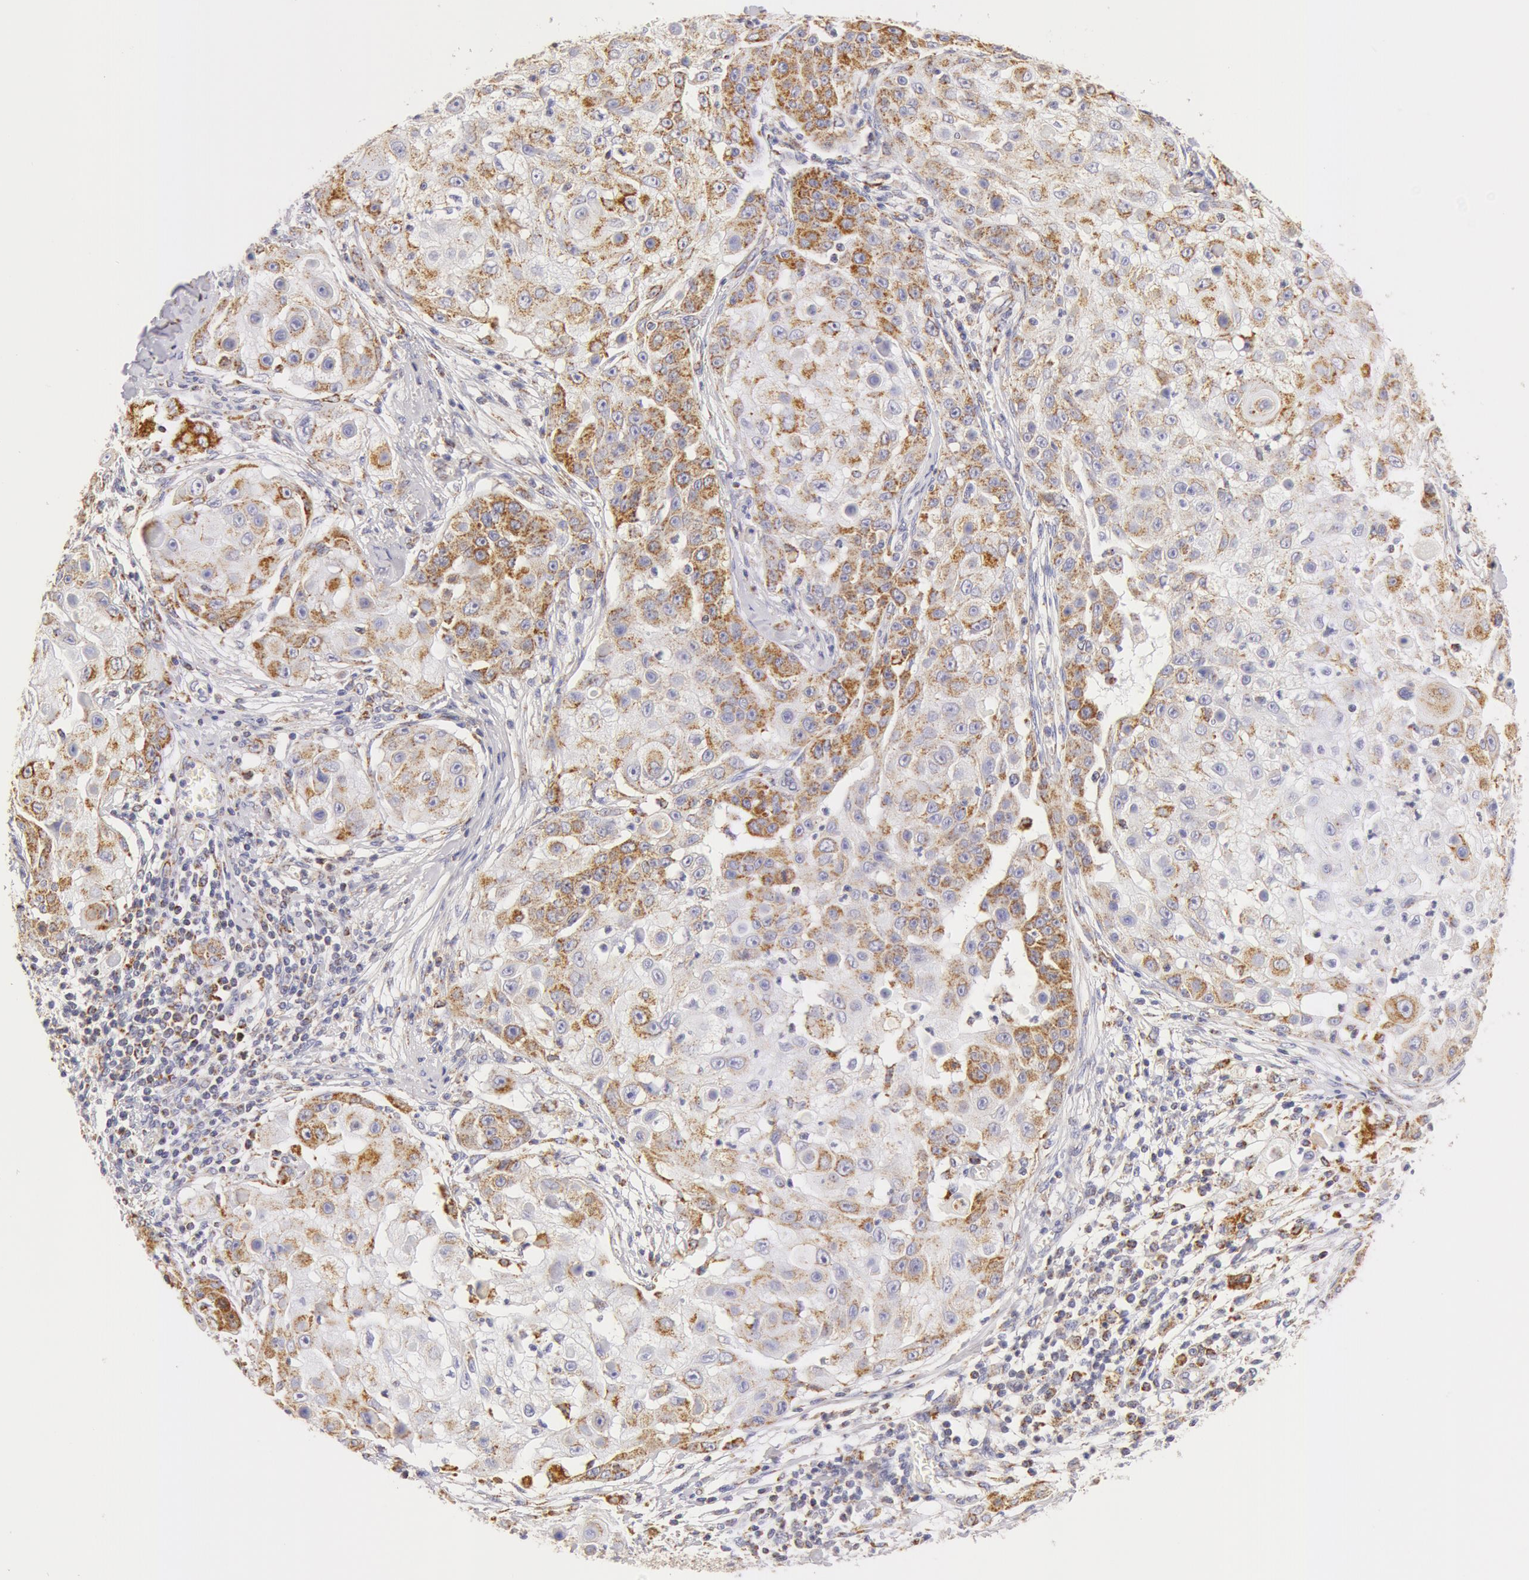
{"staining": {"intensity": "moderate", "quantity": ">75%", "location": "cytoplasmic/membranous"}, "tissue": "skin cancer", "cell_type": "Tumor cells", "image_type": "cancer", "snomed": [{"axis": "morphology", "description": "Squamous cell carcinoma, NOS"}, {"axis": "topography", "description": "Skin"}], "caption": "Immunohistochemical staining of human skin cancer displays medium levels of moderate cytoplasmic/membranous protein staining in about >75% of tumor cells.", "gene": "ATP5F1B", "patient": {"sex": "female", "age": 57}}